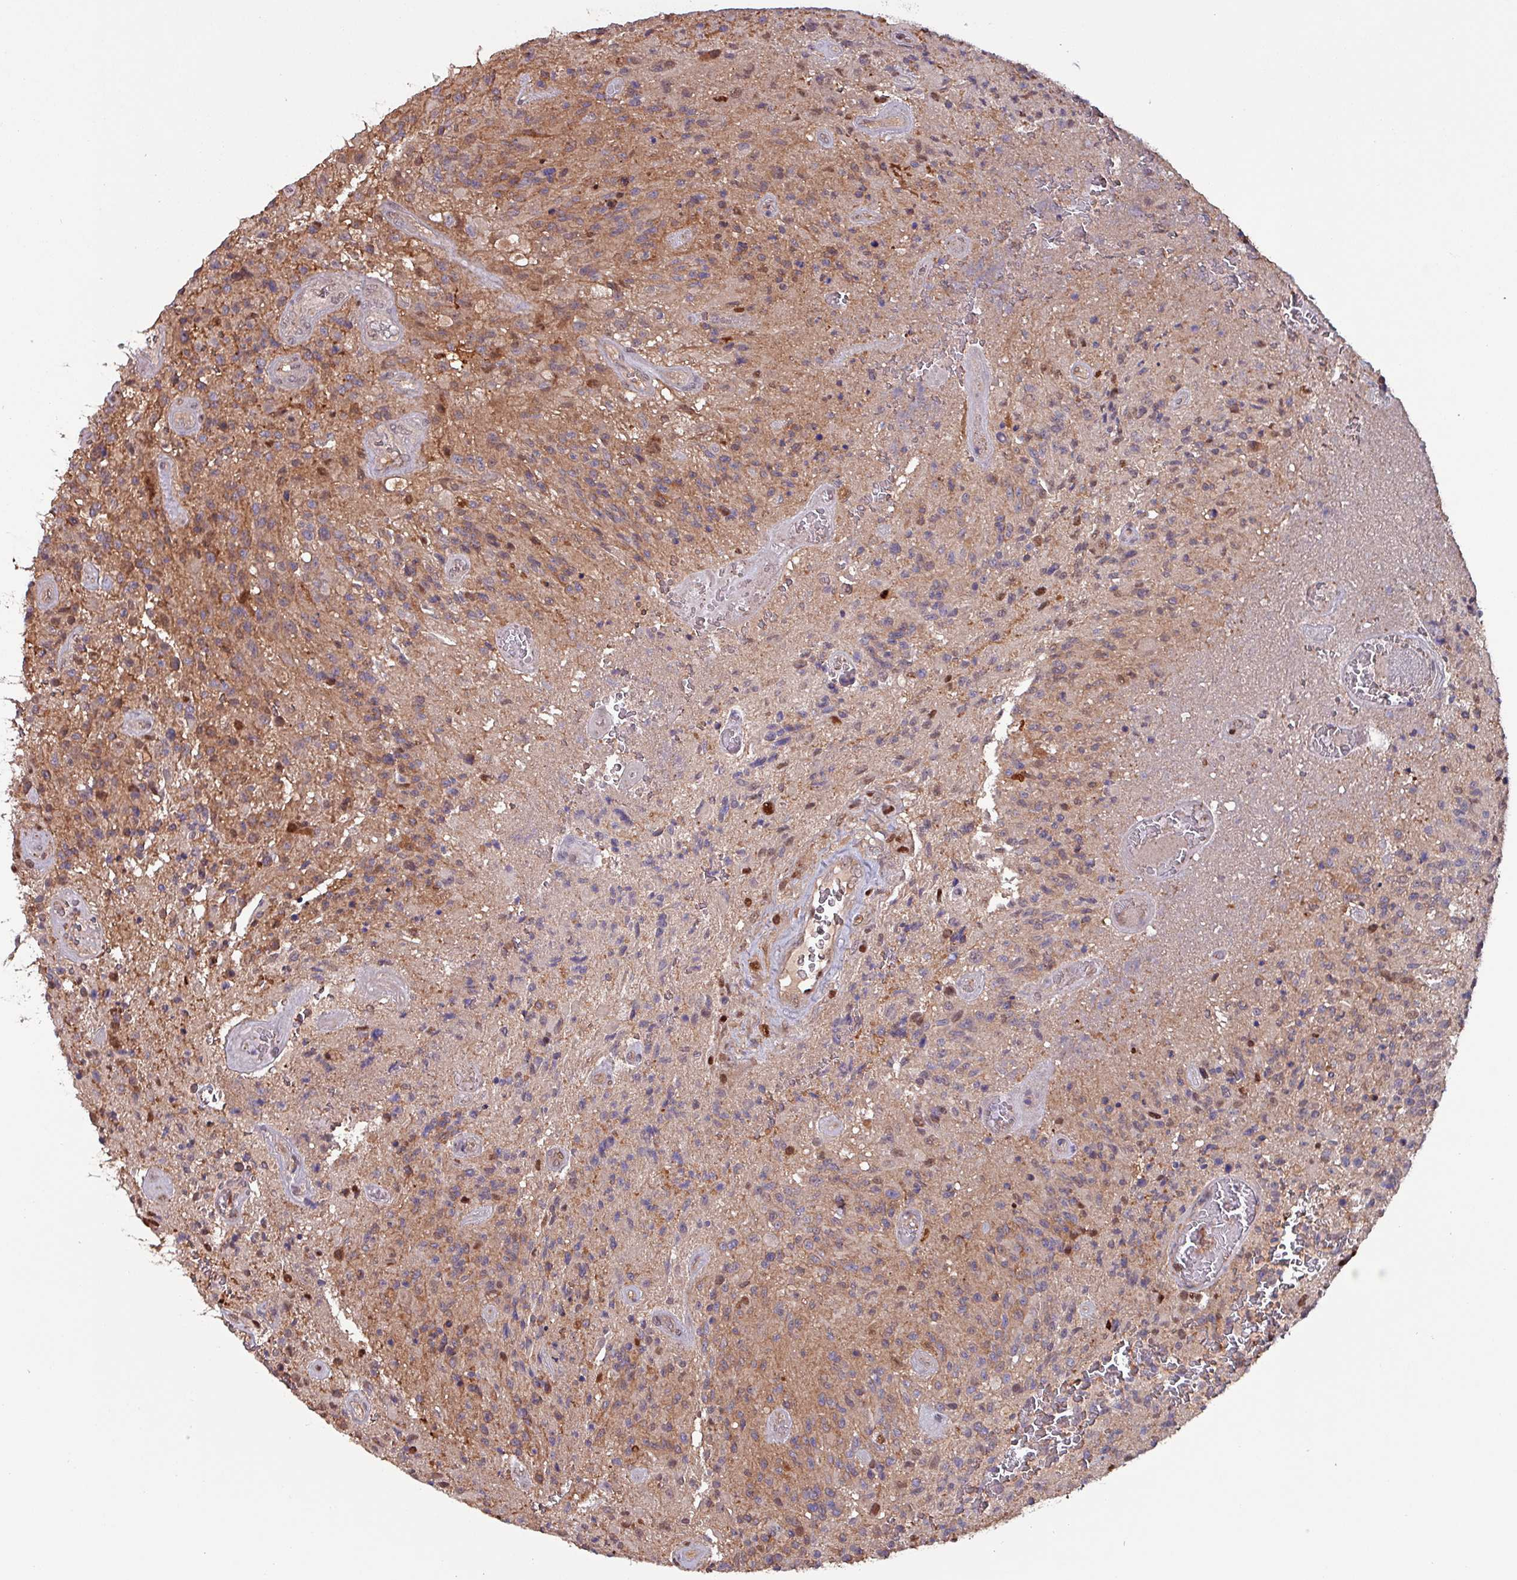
{"staining": {"intensity": "moderate", "quantity": "<25%", "location": "cytoplasmic/membranous"}, "tissue": "glioma", "cell_type": "Tumor cells", "image_type": "cancer", "snomed": [{"axis": "morphology", "description": "Normal tissue, NOS"}, {"axis": "morphology", "description": "Glioma, malignant, High grade"}, {"axis": "topography", "description": "Cerebral cortex"}], "caption": "This is a micrograph of immunohistochemistry (IHC) staining of high-grade glioma (malignant), which shows moderate expression in the cytoplasmic/membranous of tumor cells.", "gene": "PSMB8", "patient": {"sex": "male", "age": 56}}